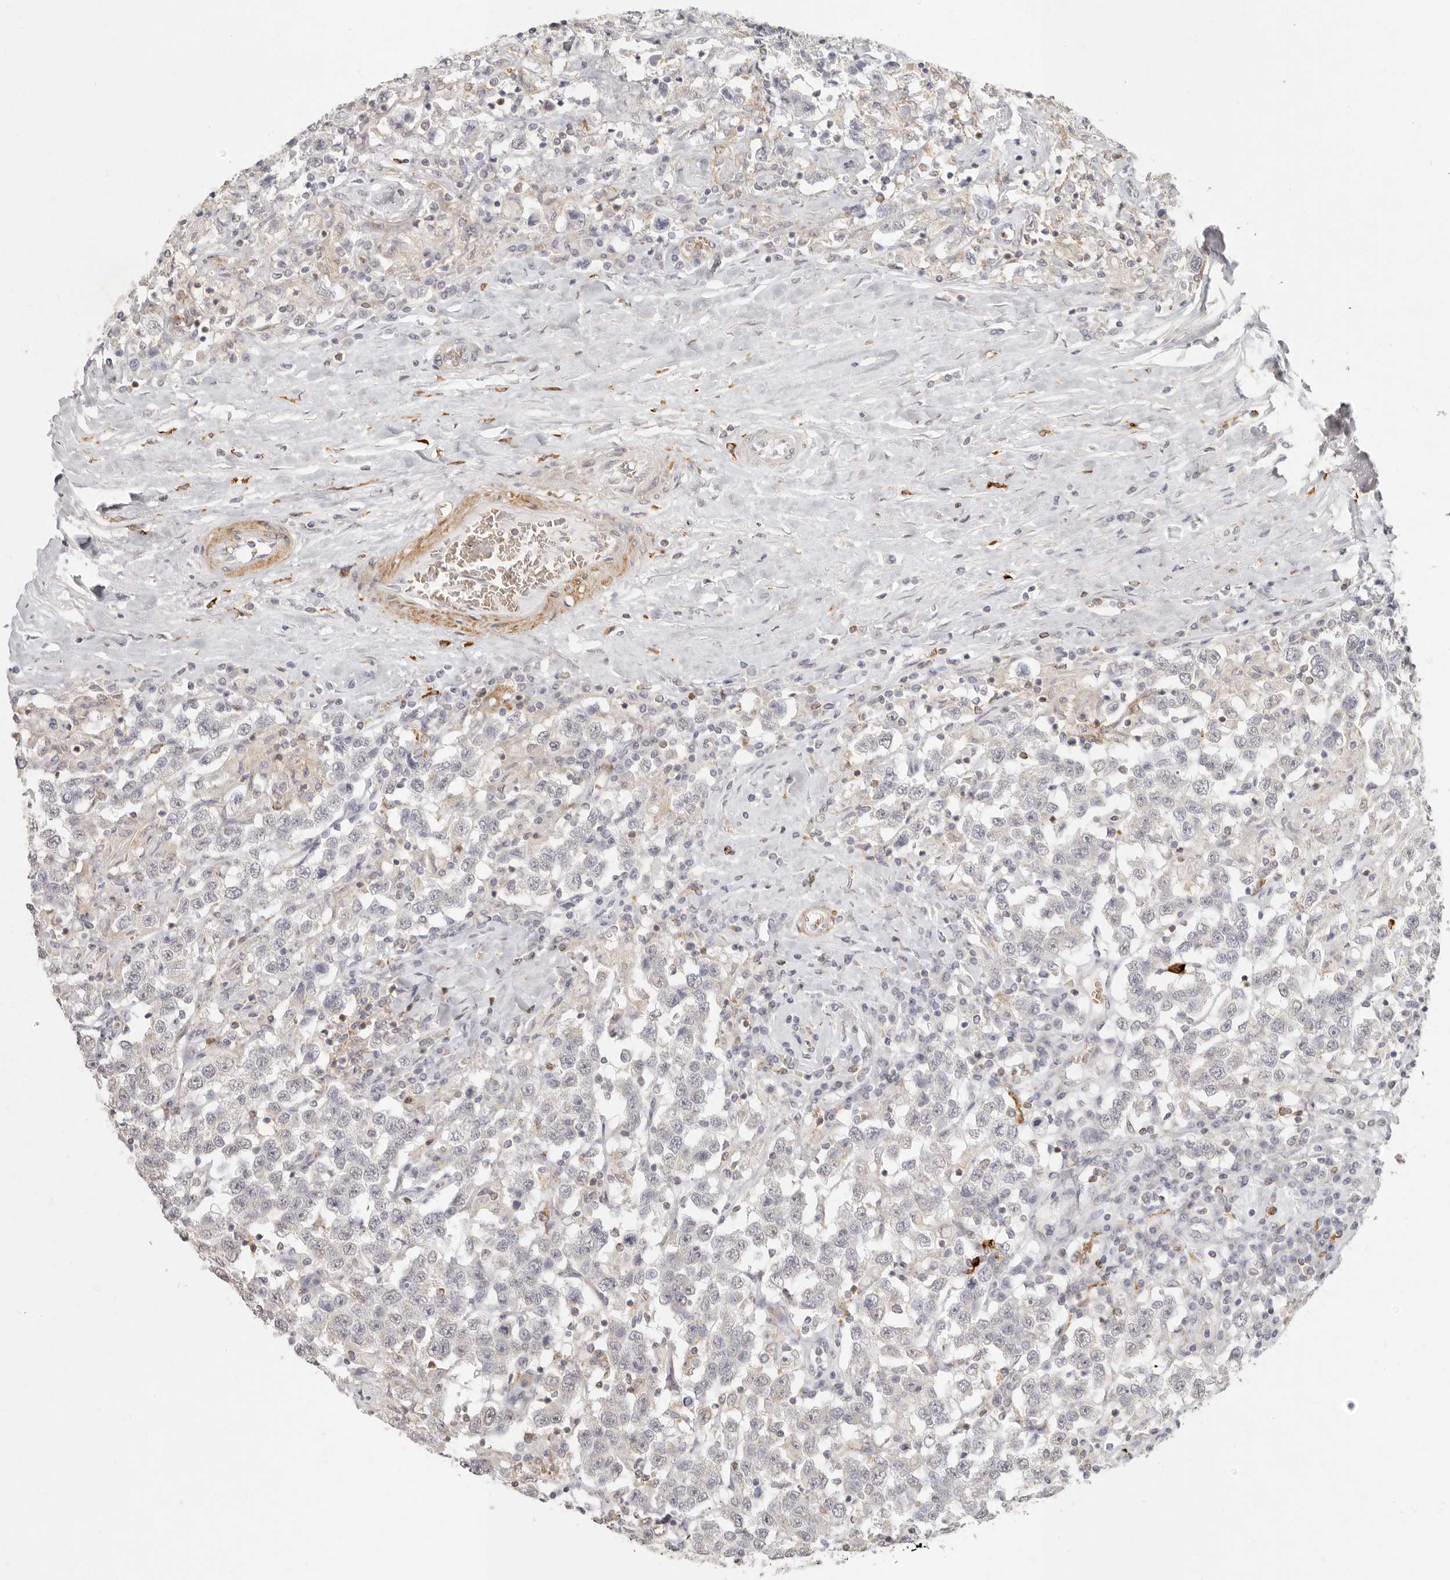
{"staining": {"intensity": "negative", "quantity": "none", "location": "none"}, "tissue": "testis cancer", "cell_type": "Tumor cells", "image_type": "cancer", "snomed": [{"axis": "morphology", "description": "Seminoma, NOS"}, {"axis": "topography", "description": "Testis"}], "caption": "Immunohistochemical staining of testis cancer exhibits no significant positivity in tumor cells.", "gene": "NIBAN1", "patient": {"sex": "male", "age": 41}}